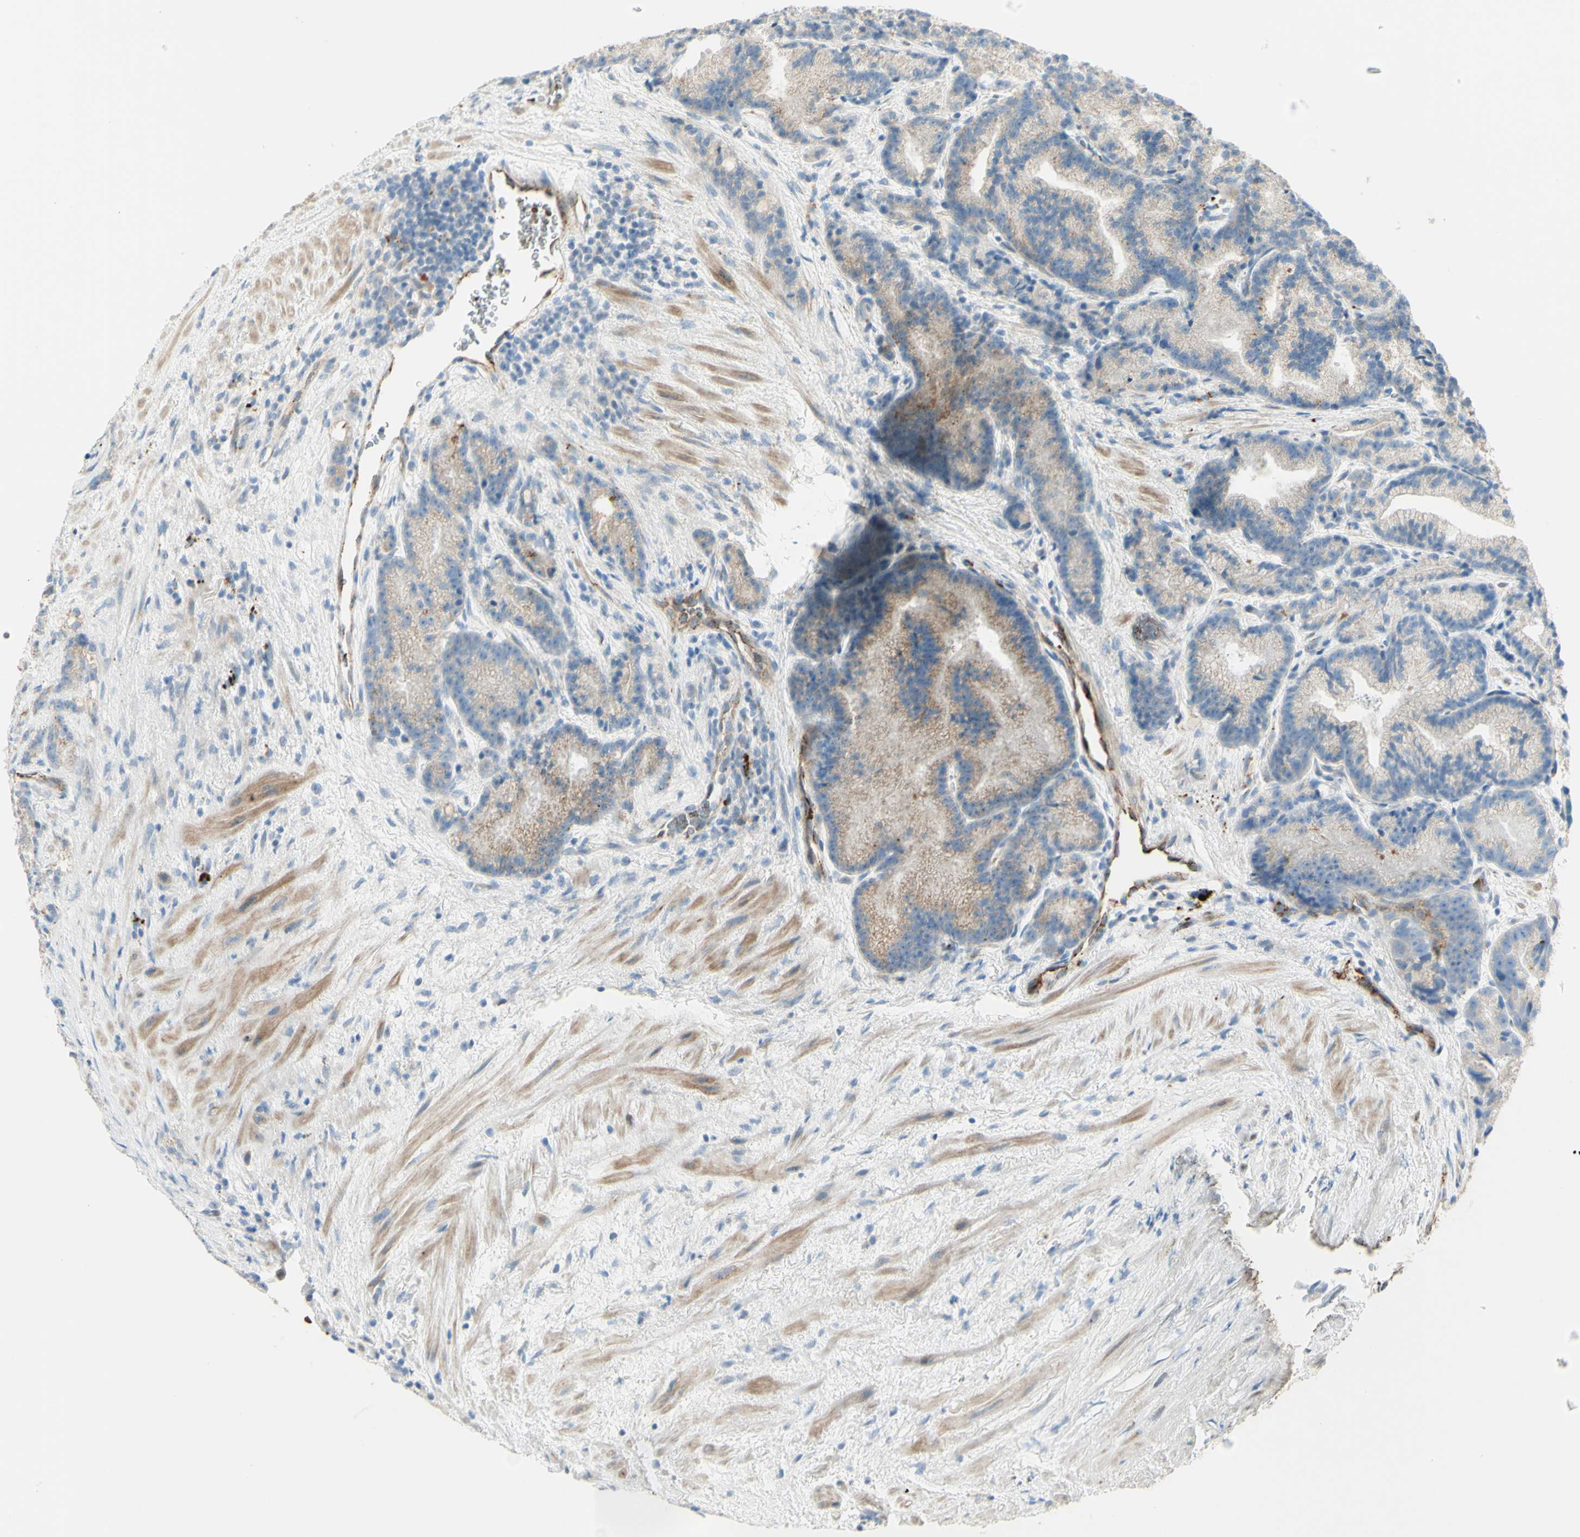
{"staining": {"intensity": "weak", "quantity": "25%-75%", "location": "cytoplasmic/membranous"}, "tissue": "prostate cancer", "cell_type": "Tumor cells", "image_type": "cancer", "snomed": [{"axis": "morphology", "description": "Adenocarcinoma, Low grade"}, {"axis": "topography", "description": "Prostate"}], "caption": "A brown stain shows weak cytoplasmic/membranous positivity of a protein in human prostate low-grade adenocarcinoma tumor cells.", "gene": "GAN", "patient": {"sex": "male", "age": 89}}